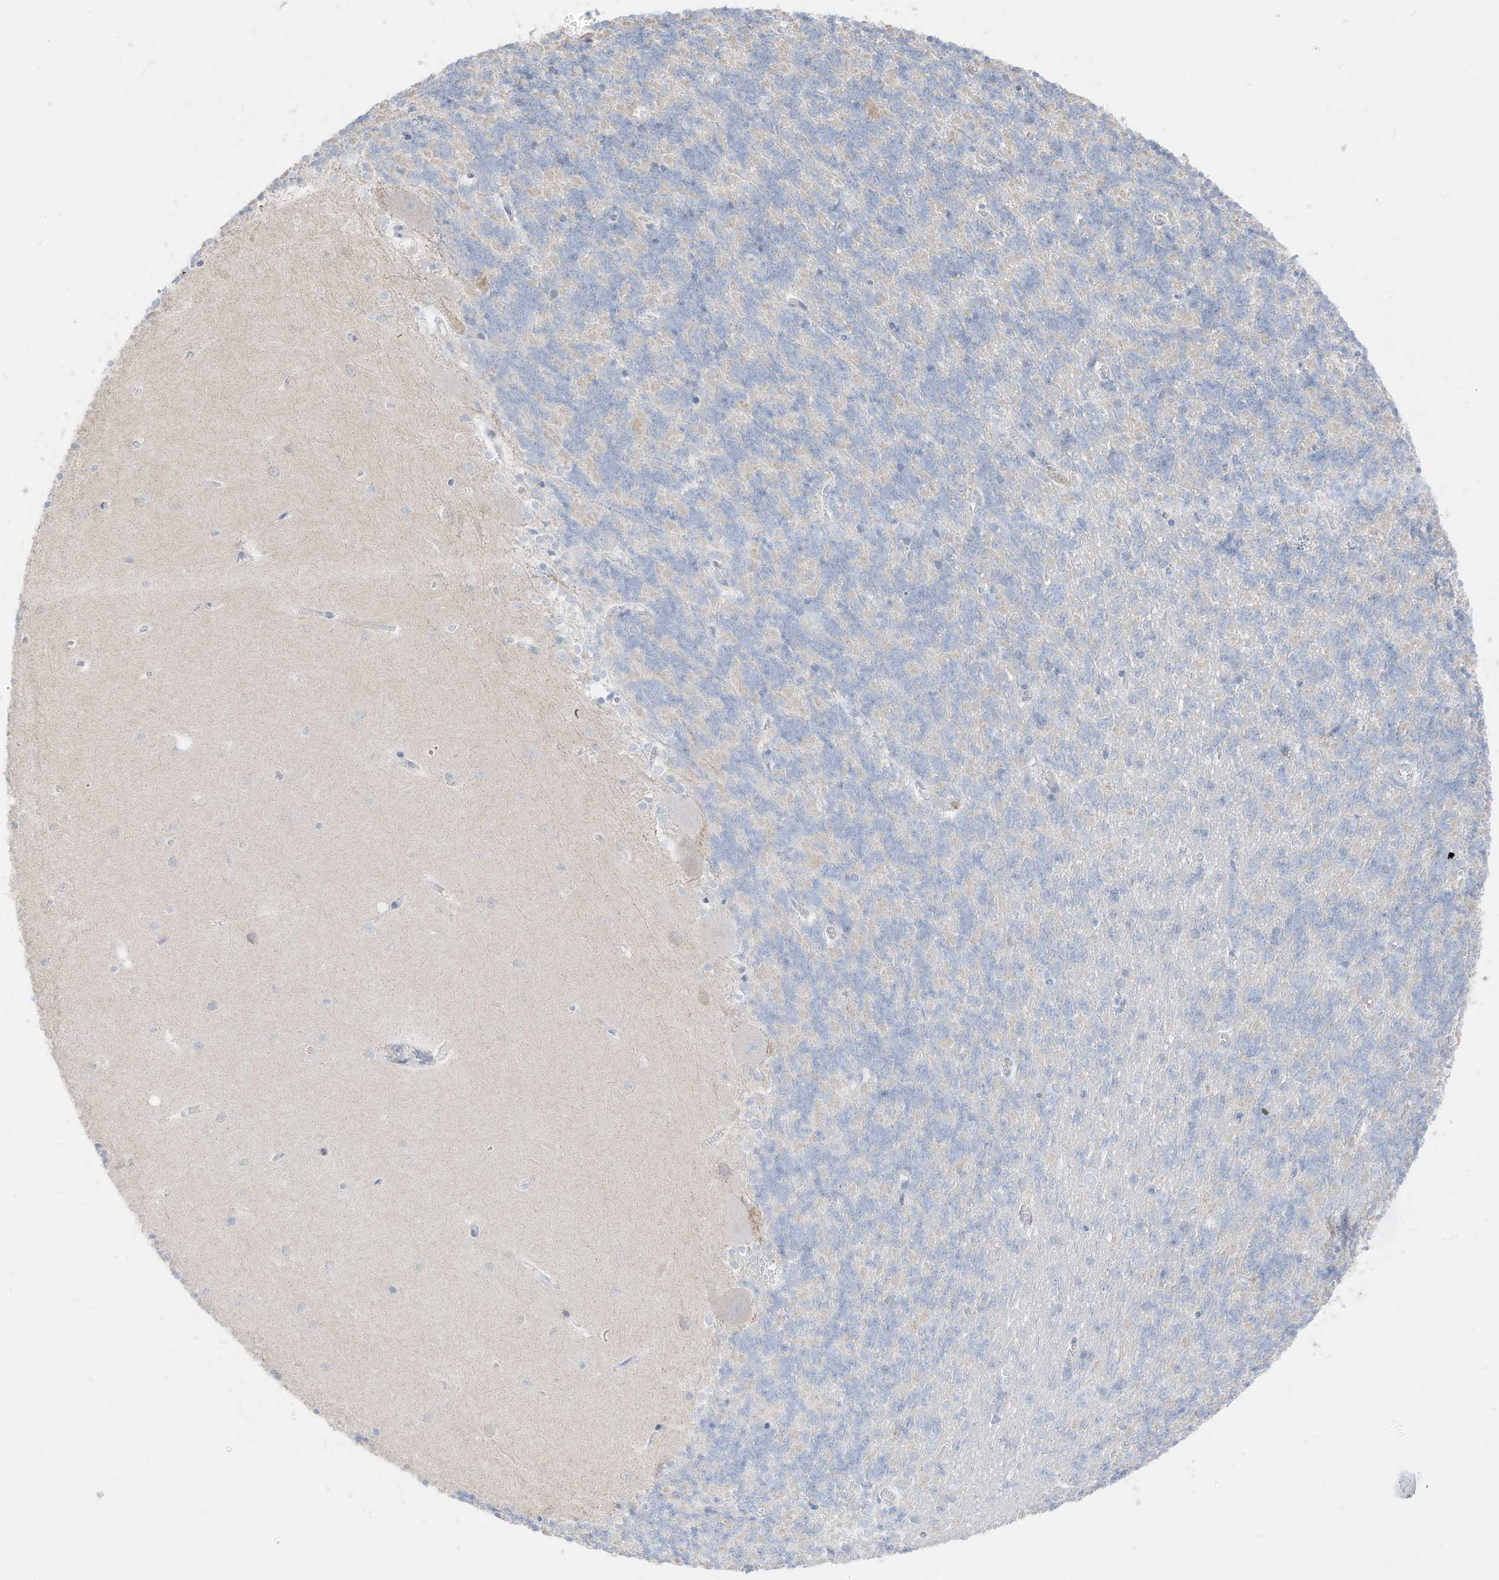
{"staining": {"intensity": "moderate", "quantity": "<25%", "location": "cytoplasmic/membranous"}, "tissue": "cerebellum", "cell_type": "Cells in granular layer", "image_type": "normal", "snomed": [{"axis": "morphology", "description": "Normal tissue, NOS"}, {"axis": "topography", "description": "Cerebellum"}], "caption": "Immunohistochemistry histopathology image of benign cerebellum: human cerebellum stained using immunohistochemistry (IHC) shows low levels of moderate protein expression localized specifically in the cytoplasmic/membranous of cells in granular layer, appearing as a cytoplasmic/membranous brown color.", "gene": "ETHE1", "patient": {"sex": "male", "age": 37}}